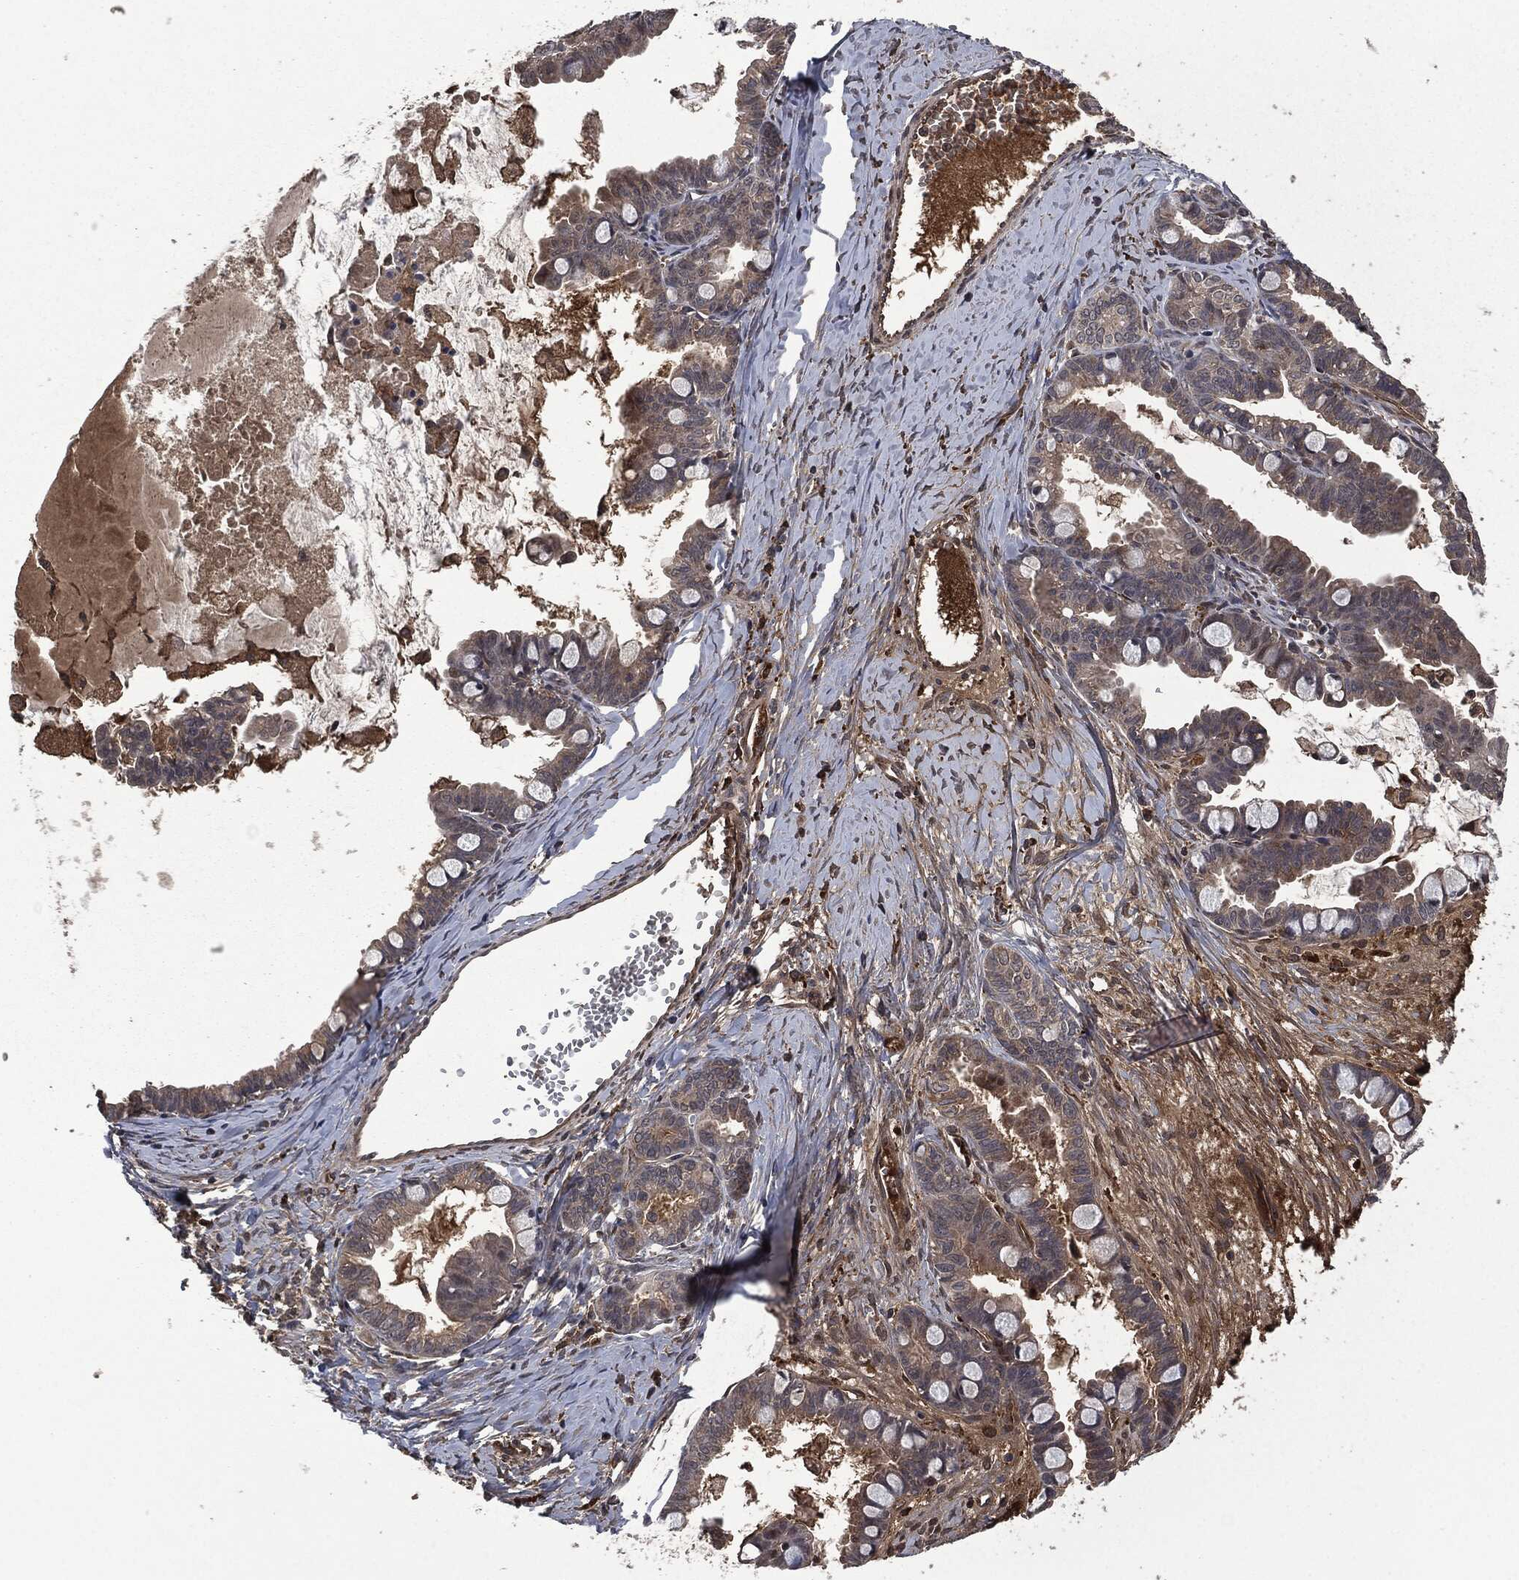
{"staining": {"intensity": "negative", "quantity": "none", "location": "none"}, "tissue": "ovarian cancer", "cell_type": "Tumor cells", "image_type": "cancer", "snomed": [{"axis": "morphology", "description": "Cystadenocarcinoma, mucinous, NOS"}, {"axis": "topography", "description": "Ovary"}], "caption": "Tumor cells show no significant protein expression in ovarian mucinous cystadenocarcinoma.", "gene": "CRABP2", "patient": {"sex": "female", "age": 63}}